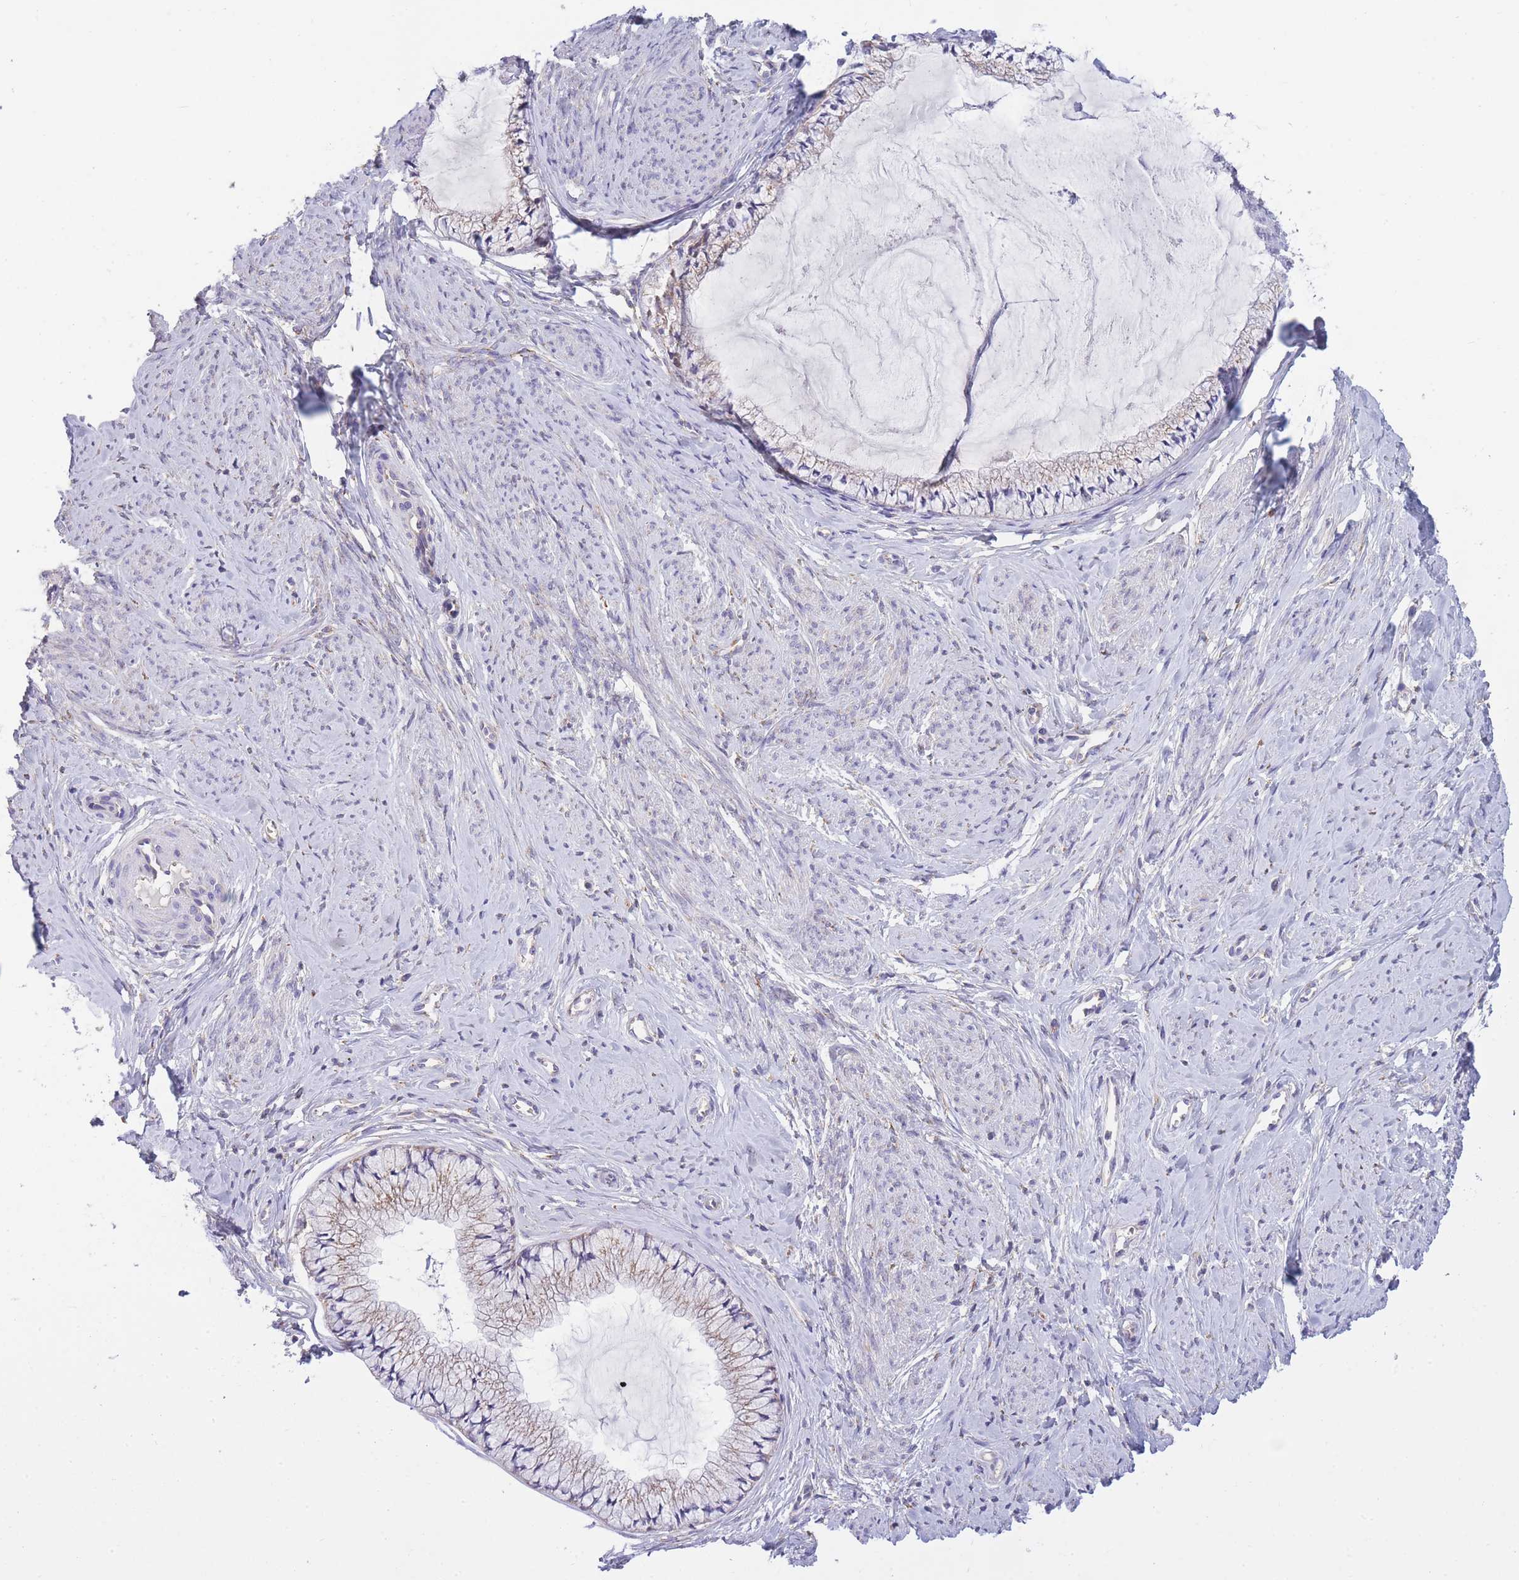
{"staining": {"intensity": "moderate", "quantity": "25%-75%", "location": "cytoplasmic/membranous"}, "tissue": "cervix", "cell_type": "Glandular cells", "image_type": "normal", "snomed": [{"axis": "morphology", "description": "Normal tissue, NOS"}, {"axis": "topography", "description": "Cervix"}], "caption": "IHC staining of benign cervix, which displays medium levels of moderate cytoplasmic/membranous positivity in approximately 25%-75% of glandular cells indicating moderate cytoplasmic/membranous protein expression. The staining was performed using DAB (brown) for protein detection and nuclei were counterstained in hematoxylin (blue).", "gene": "COPG1", "patient": {"sex": "female", "age": 42}}